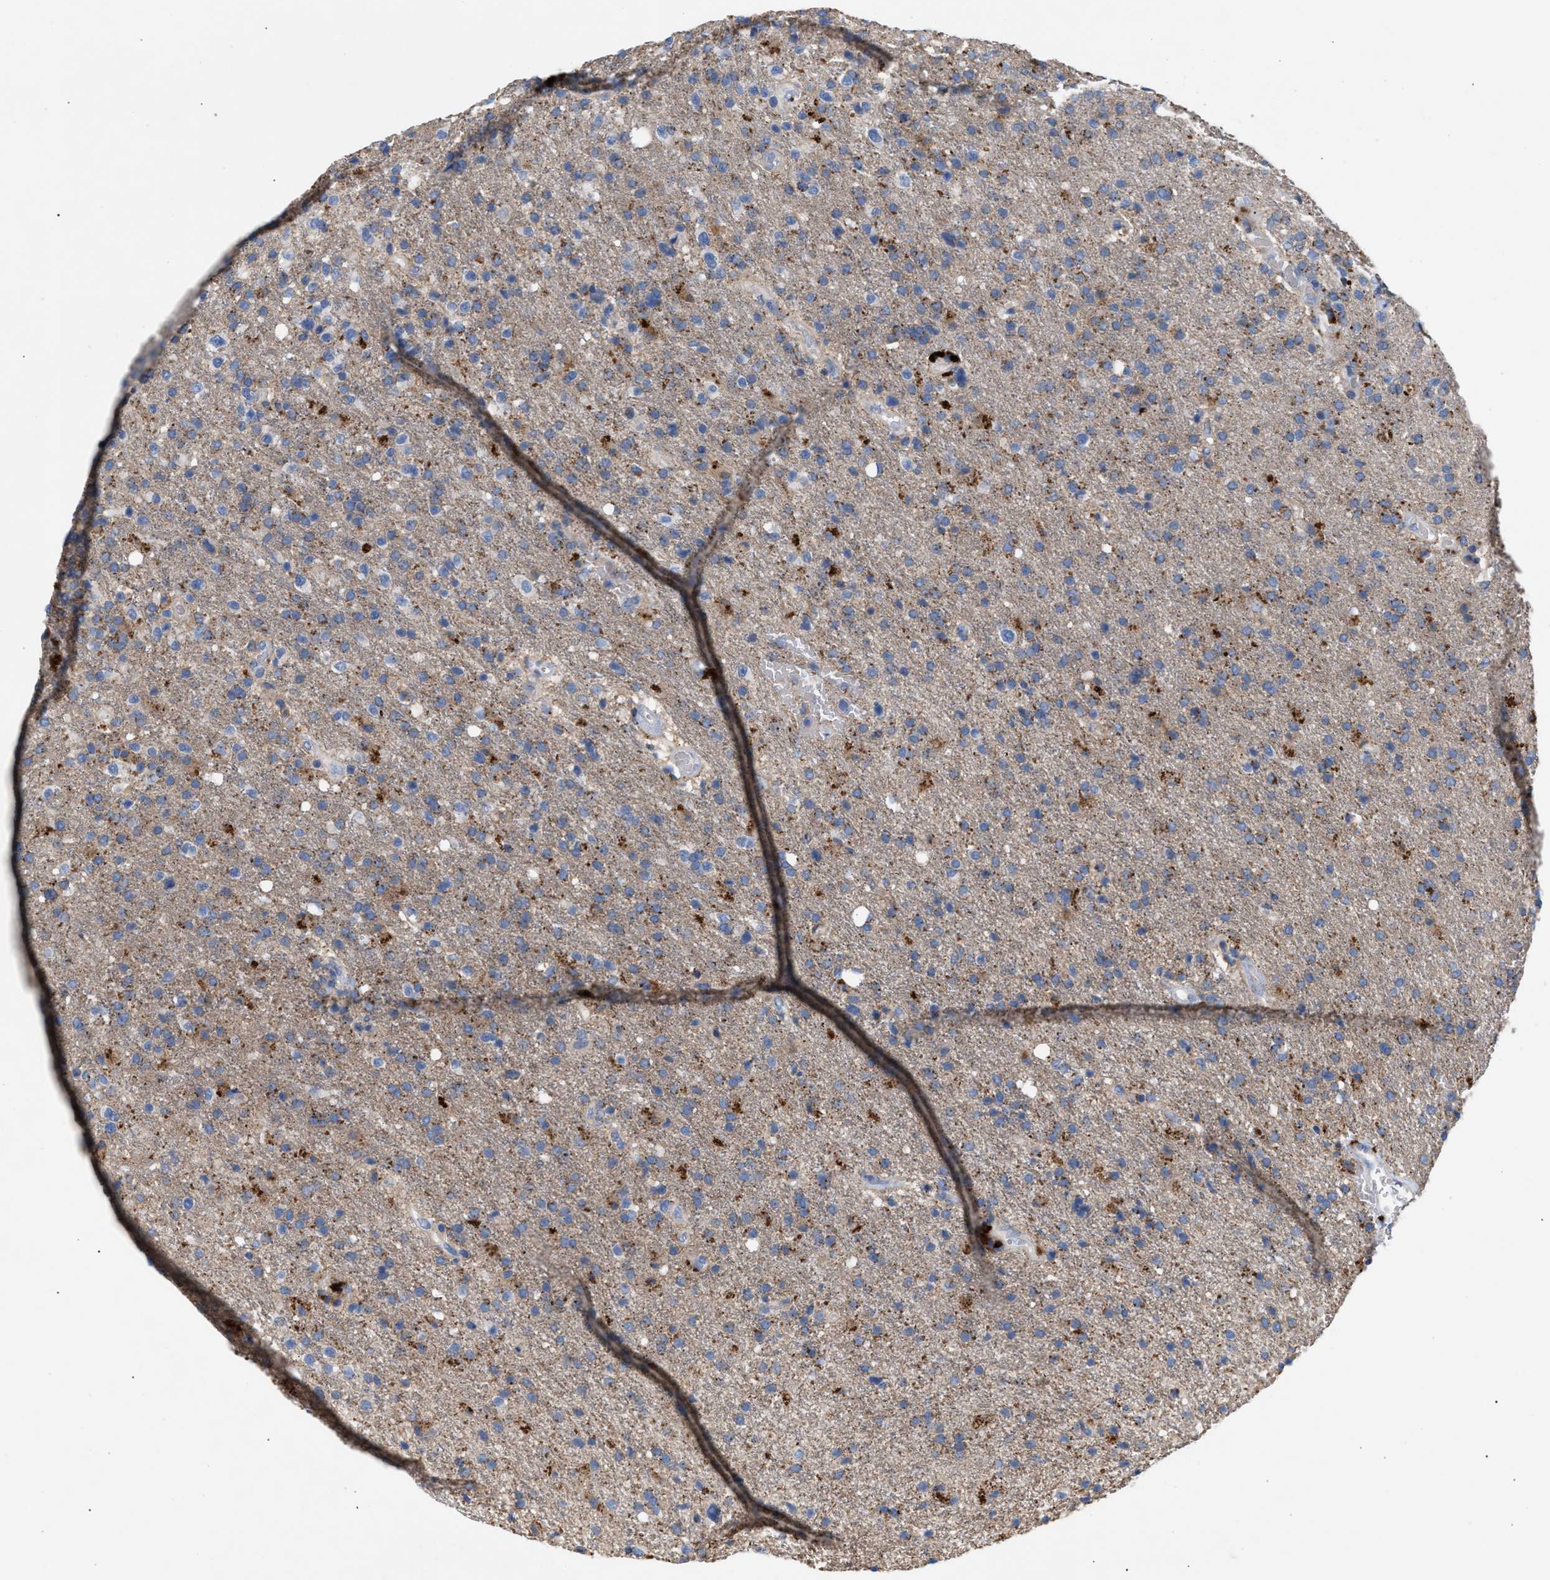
{"staining": {"intensity": "moderate", "quantity": "25%-75%", "location": "cytoplasmic/membranous"}, "tissue": "glioma", "cell_type": "Tumor cells", "image_type": "cancer", "snomed": [{"axis": "morphology", "description": "Glioma, malignant, High grade"}, {"axis": "topography", "description": "Brain"}], "caption": "High-power microscopy captured an immunohistochemistry photomicrograph of malignant glioma (high-grade), revealing moderate cytoplasmic/membranous positivity in approximately 25%-75% of tumor cells.", "gene": "MBTD1", "patient": {"sex": "male", "age": 72}}